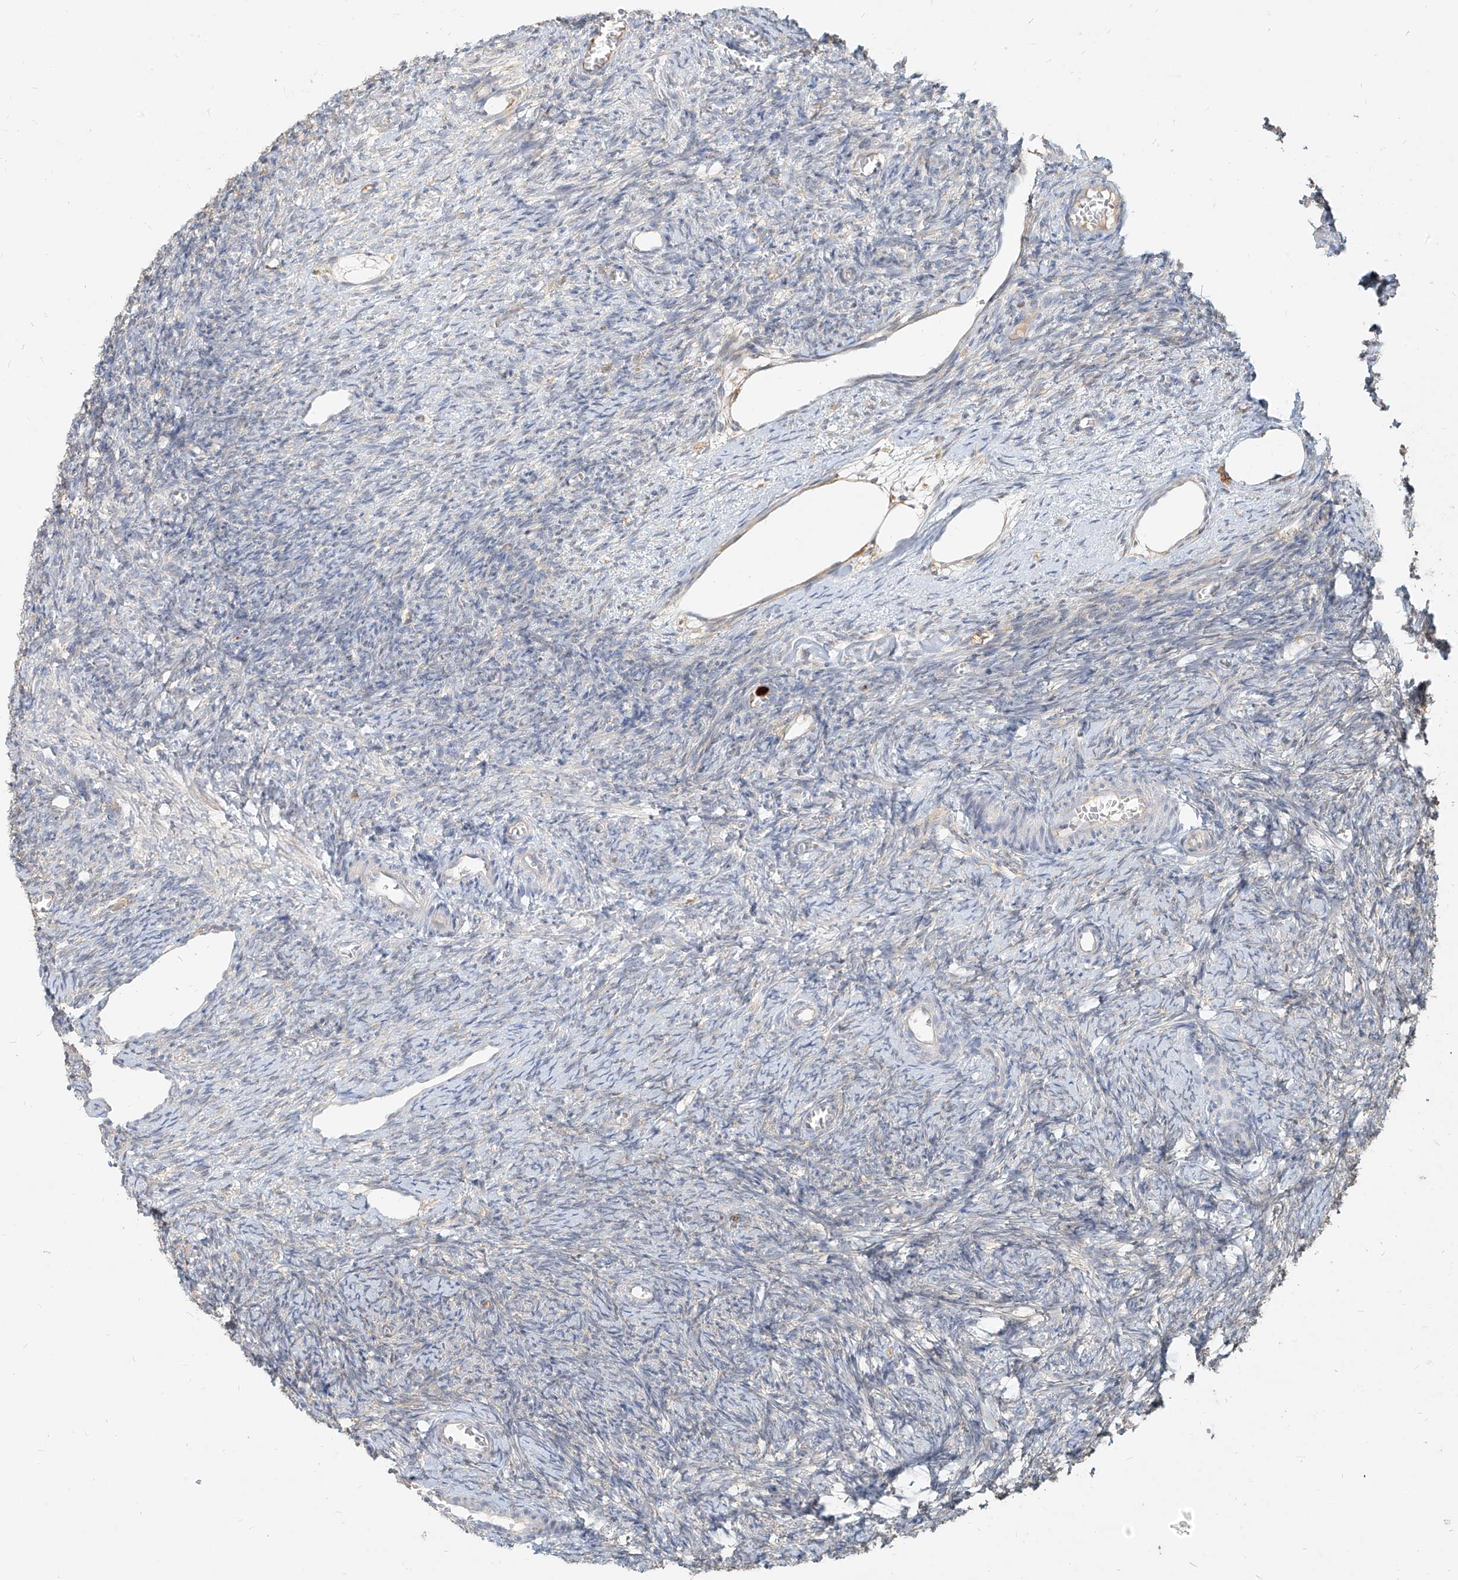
{"staining": {"intensity": "negative", "quantity": "none", "location": "none"}, "tissue": "ovary", "cell_type": "Ovarian stroma cells", "image_type": "normal", "snomed": [{"axis": "morphology", "description": "Normal tissue, NOS"}, {"axis": "topography", "description": "Ovary"}], "caption": "Ovarian stroma cells show no significant protein staining in normal ovary.", "gene": "PGD", "patient": {"sex": "female", "age": 27}}